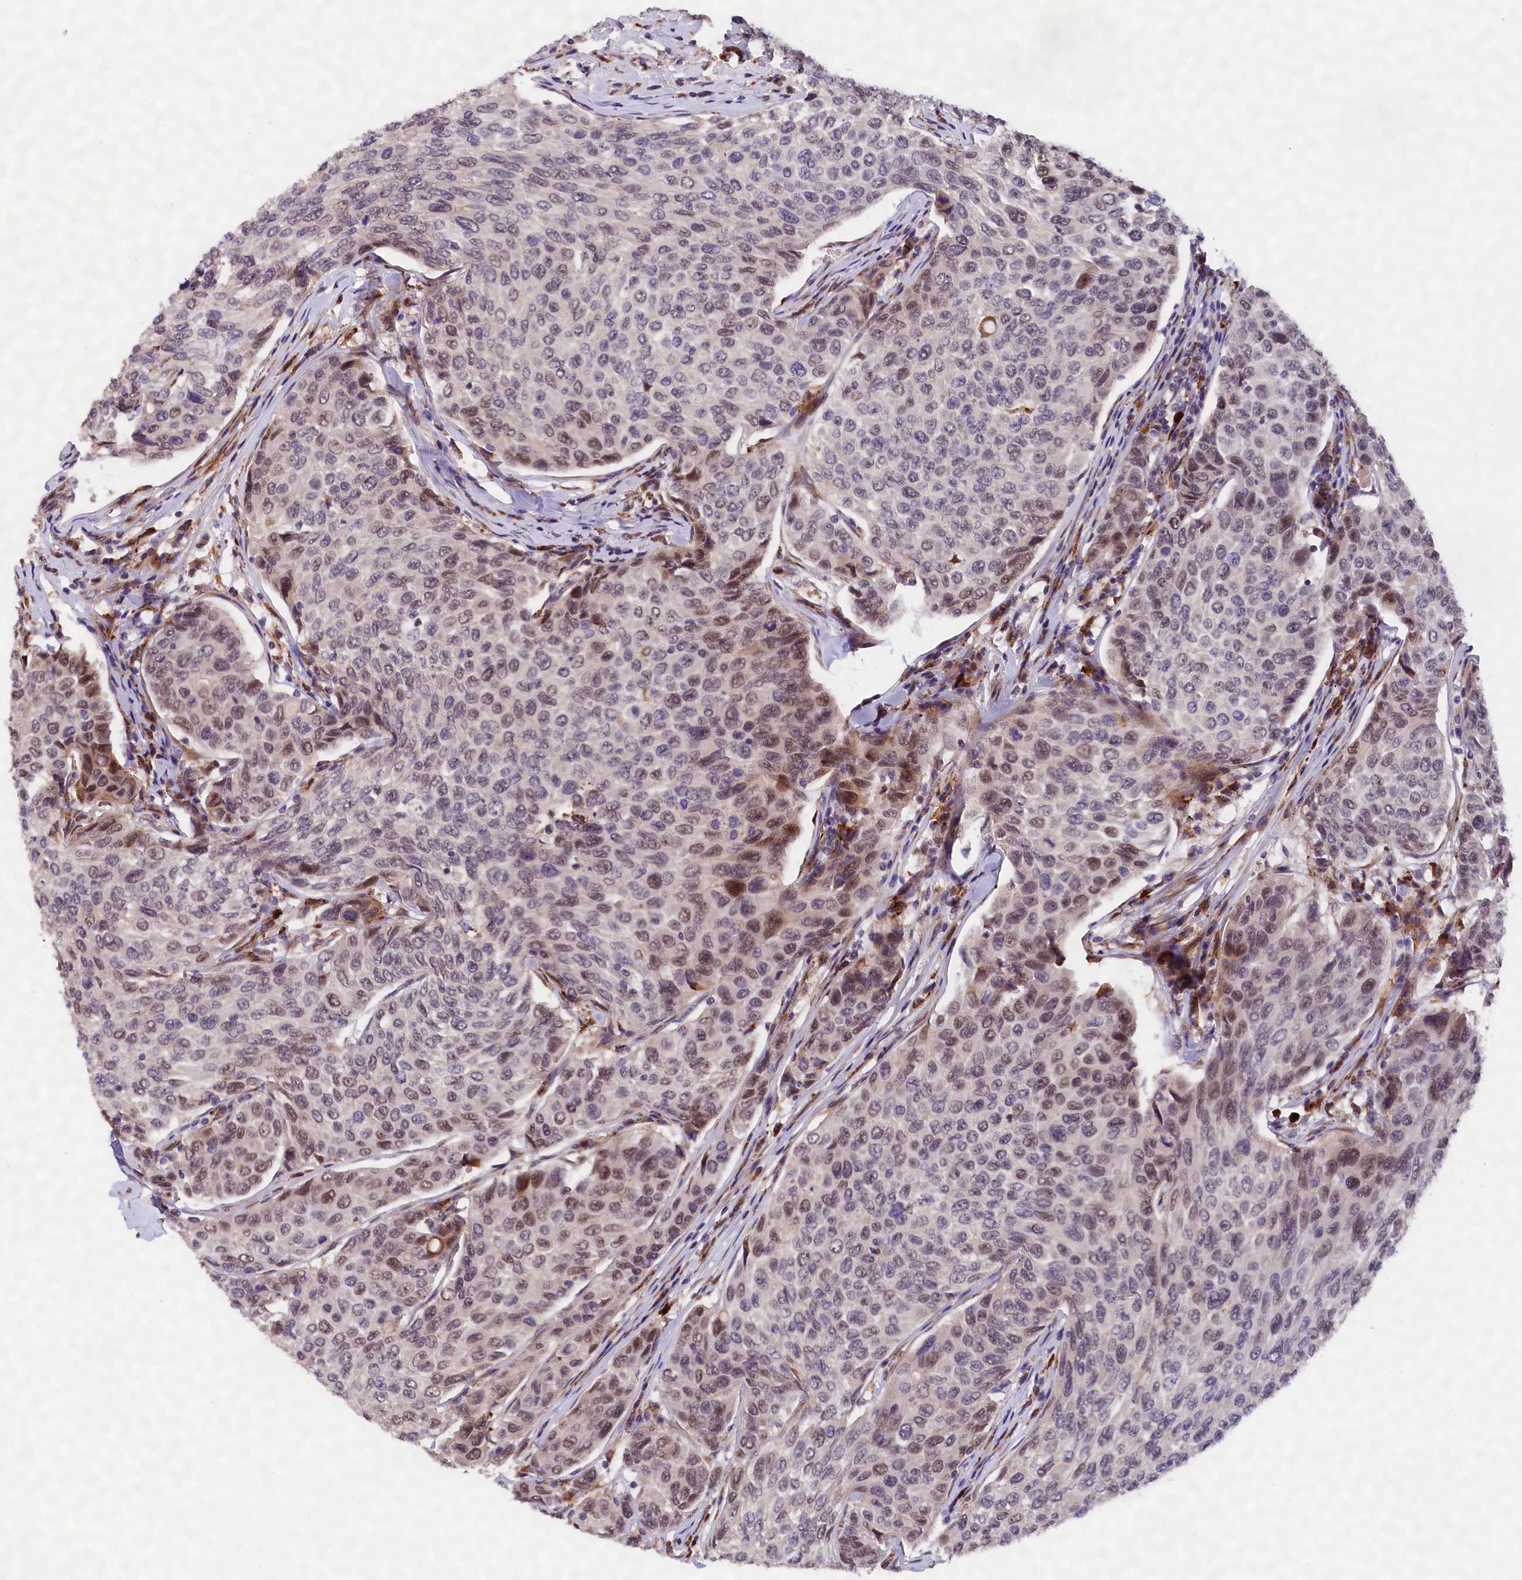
{"staining": {"intensity": "moderate", "quantity": "<25%", "location": "nuclear"}, "tissue": "breast cancer", "cell_type": "Tumor cells", "image_type": "cancer", "snomed": [{"axis": "morphology", "description": "Duct carcinoma"}, {"axis": "topography", "description": "Breast"}], "caption": "Immunohistochemistry (DAB (3,3'-diaminobenzidine)) staining of breast cancer (invasive ductal carcinoma) exhibits moderate nuclear protein staining in approximately <25% of tumor cells.", "gene": "FBXO45", "patient": {"sex": "female", "age": 55}}